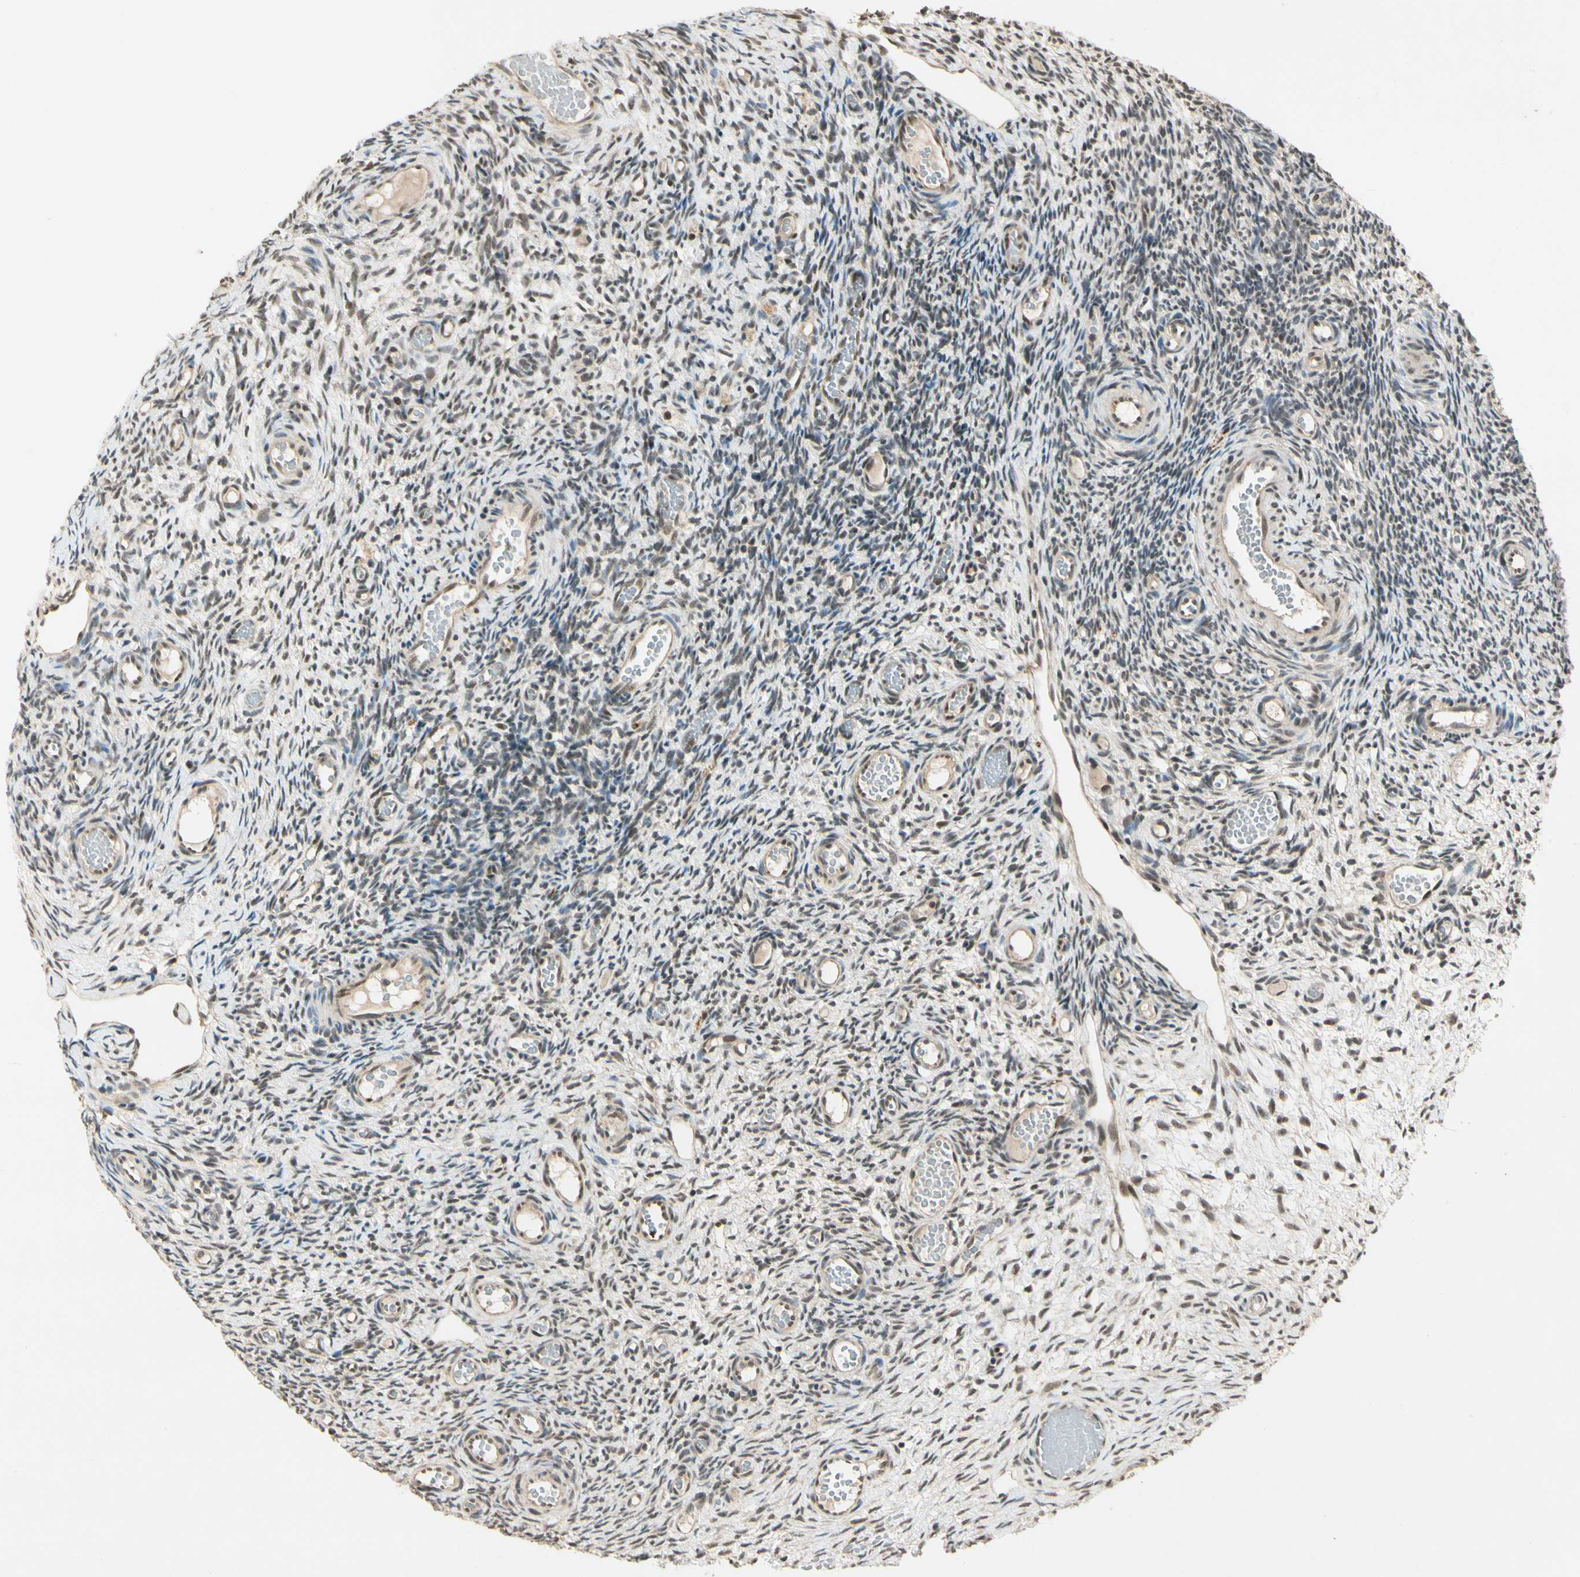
{"staining": {"intensity": "weak", "quantity": ">75%", "location": "nuclear"}, "tissue": "ovary", "cell_type": "Ovarian stroma cells", "image_type": "normal", "snomed": [{"axis": "morphology", "description": "Normal tissue, NOS"}, {"axis": "topography", "description": "Ovary"}], "caption": "Immunohistochemistry (DAB) staining of normal ovary displays weak nuclear protein staining in approximately >75% of ovarian stroma cells.", "gene": "ZSCAN12", "patient": {"sex": "female", "age": 35}}